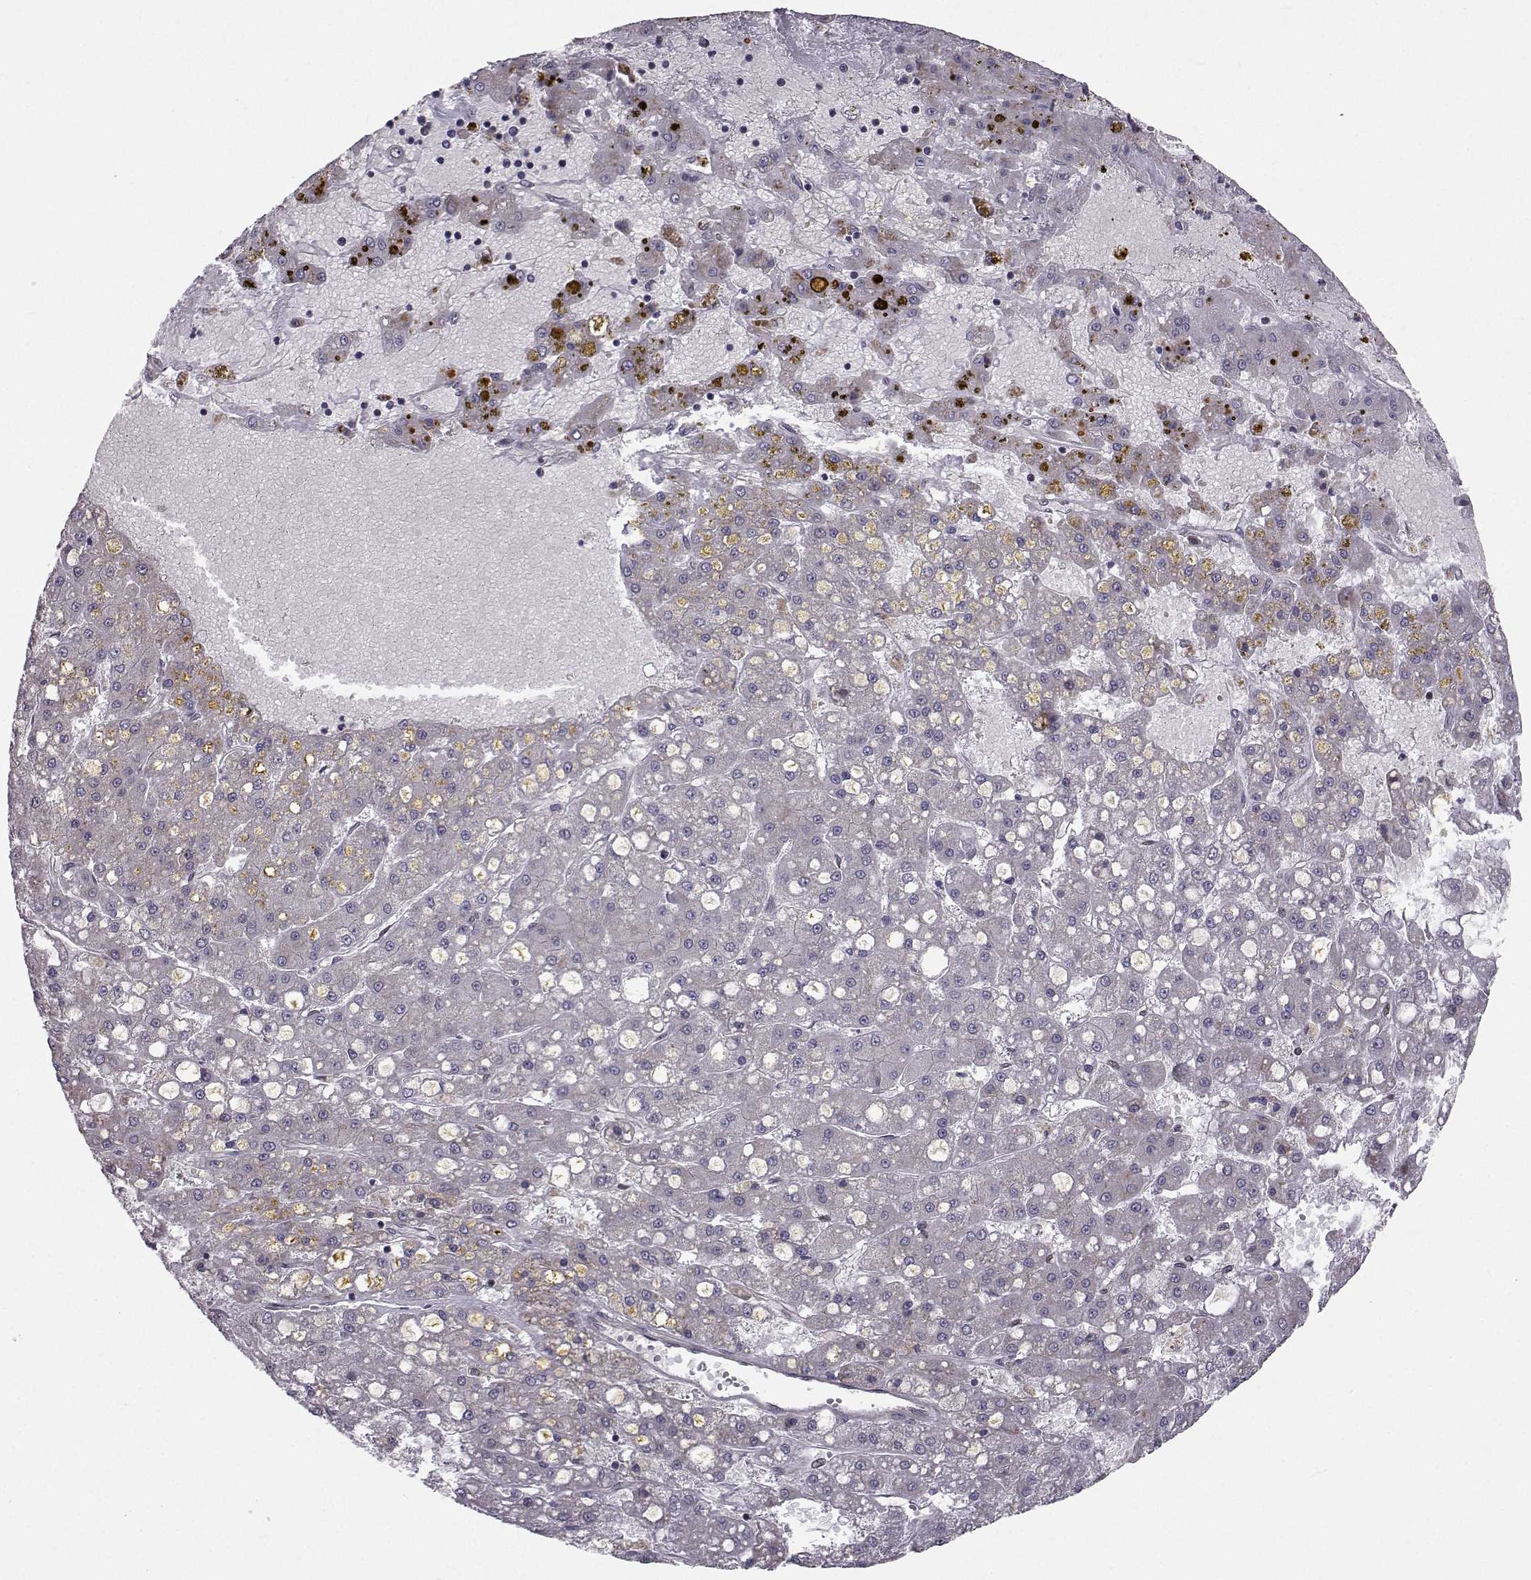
{"staining": {"intensity": "negative", "quantity": "none", "location": "none"}, "tissue": "liver cancer", "cell_type": "Tumor cells", "image_type": "cancer", "snomed": [{"axis": "morphology", "description": "Carcinoma, Hepatocellular, NOS"}, {"axis": "topography", "description": "Liver"}], "caption": "Human liver cancer stained for a protein using immunohistochemistry reveals no expression in tumor cells.", "gene": "PKN2", "patient": {"sex": "male", "age": 67}}